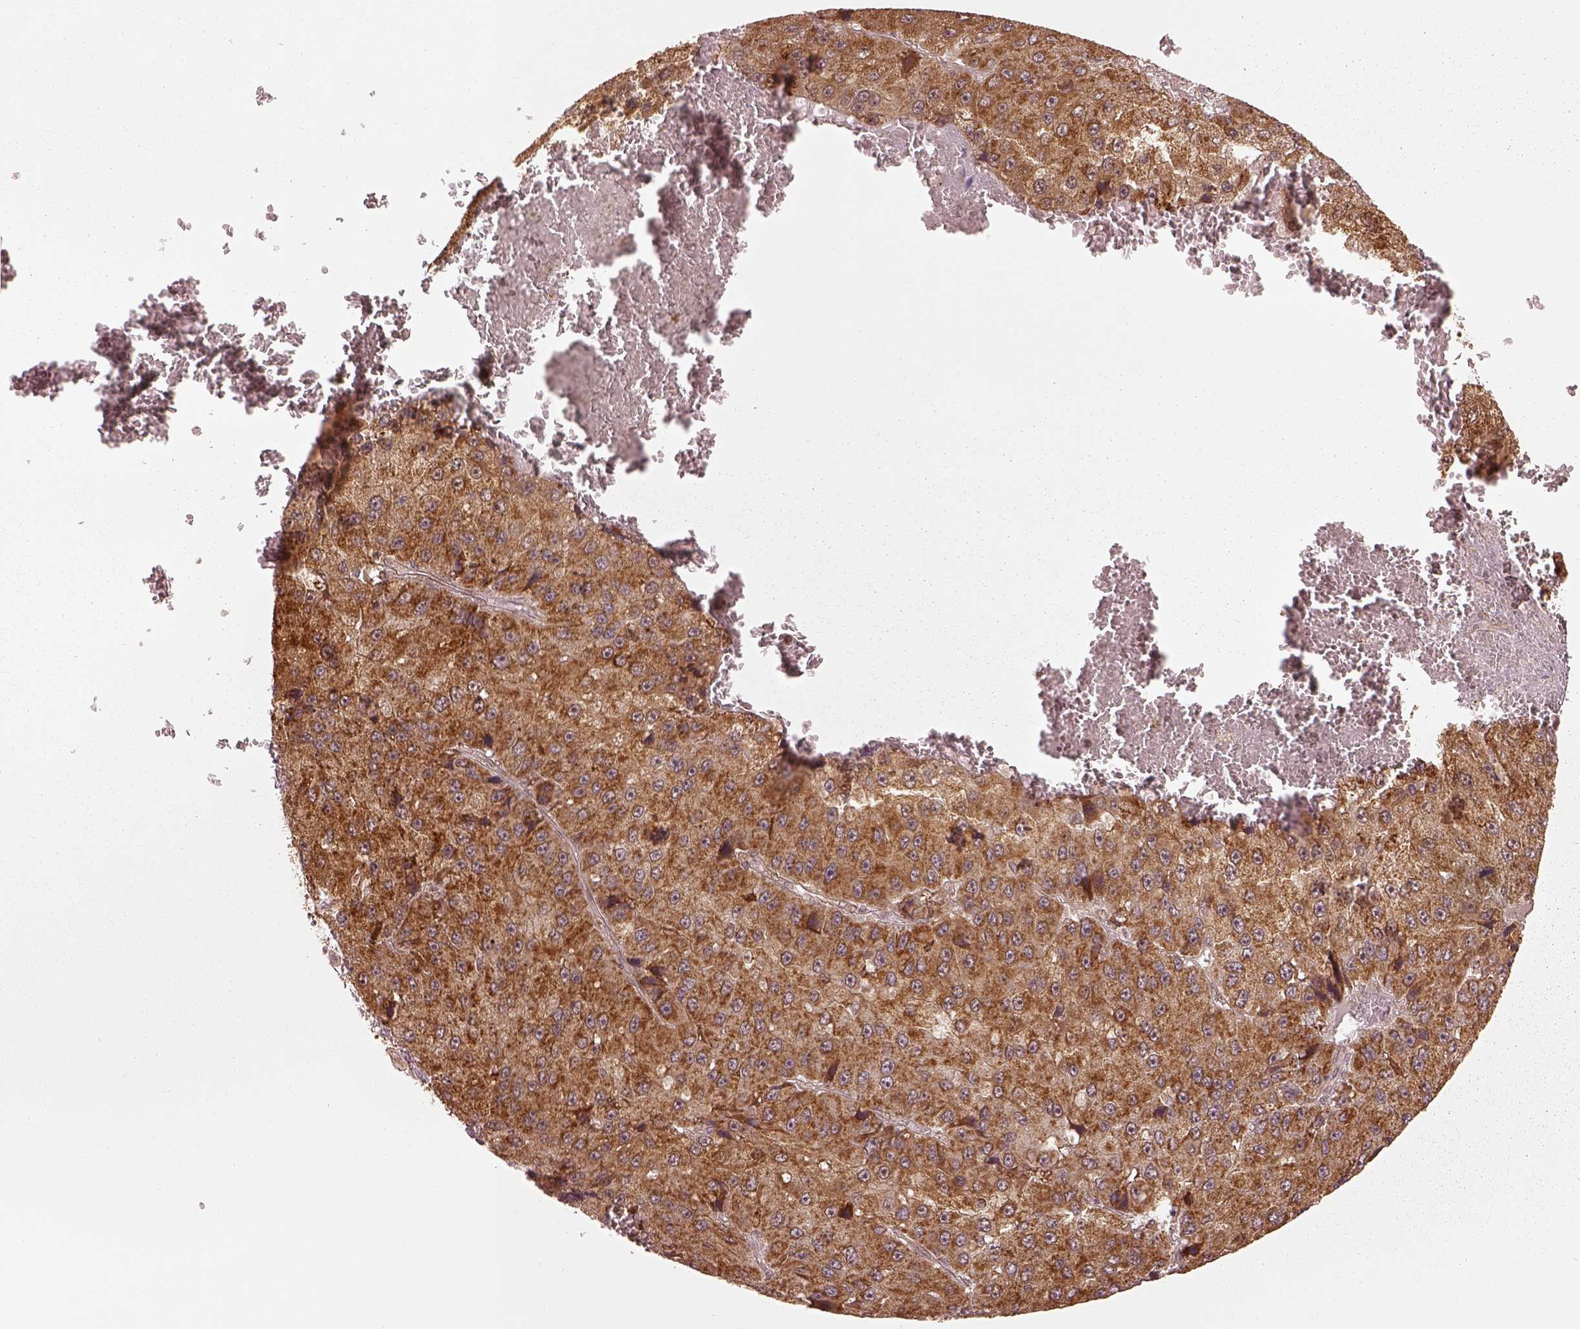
{"staining": {"intensity": "moderate", "quantity": ">75%", "location": "cytoplasmic/membranous"}, "tissue": "liver cancer", "cell_type": "Tumor cells", "image_type": "cancer", "snomed": [{"axis": "morphology", "description": "Carcinoma, Hepatocellular, NOS"}, {"axis": "topography", "description": "Liver"}], "caption": "Immunohistochemical staining of human liver hepatocellular carcinoma demonstrates medium levels of moderate cytoplasmic/membranous staining in about >75% of tumor cells.", "gene": "SEL1L3", "patient": {"sex": "female", "age": 73}}